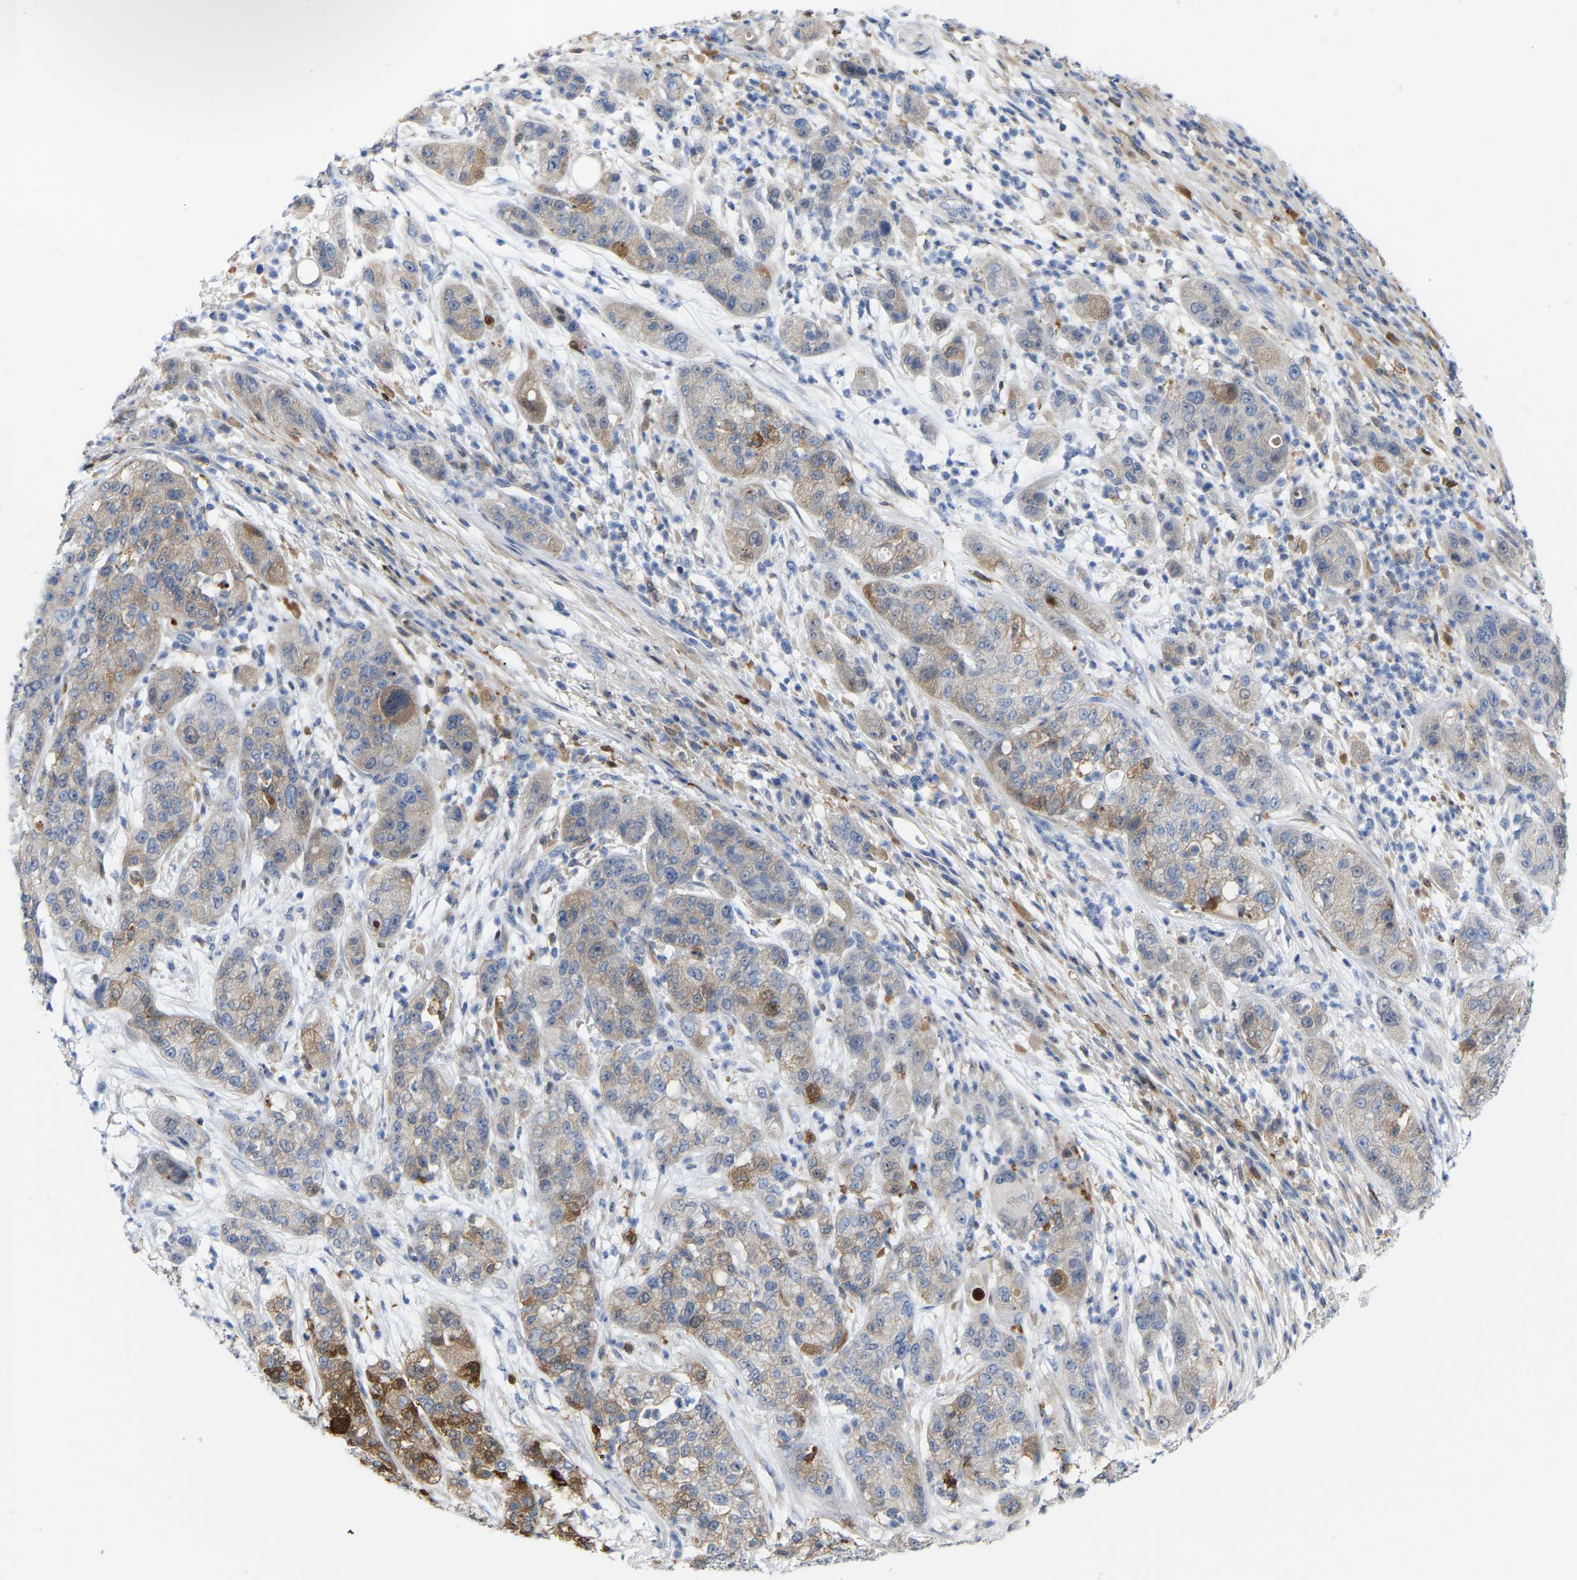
{"staining": {"intensity": "moderate", "quantity": "<25%", "location": "cytoplasmic/membranous"}, "tissue": "pancreatic cancer", "cell_type": "Tumor cells", "image_type": "cancer", "snomed": [{"axis": "morphology", "description": "Adenocarcinoma, NOS"}, {"axis": "topography", "description": "Pancreas"}], "caption": "DAB immunohistochemical staining of human pancreatic cancer (adenocarcinoma) reveals moderate cytoplasmic/membranous protein staining in about <25% of tumor cells. (DAB = brown stain, brightfield microscopy at high magnification).", "gene": "ABTB2", "patient": {"sex": "female", "age": 78}}